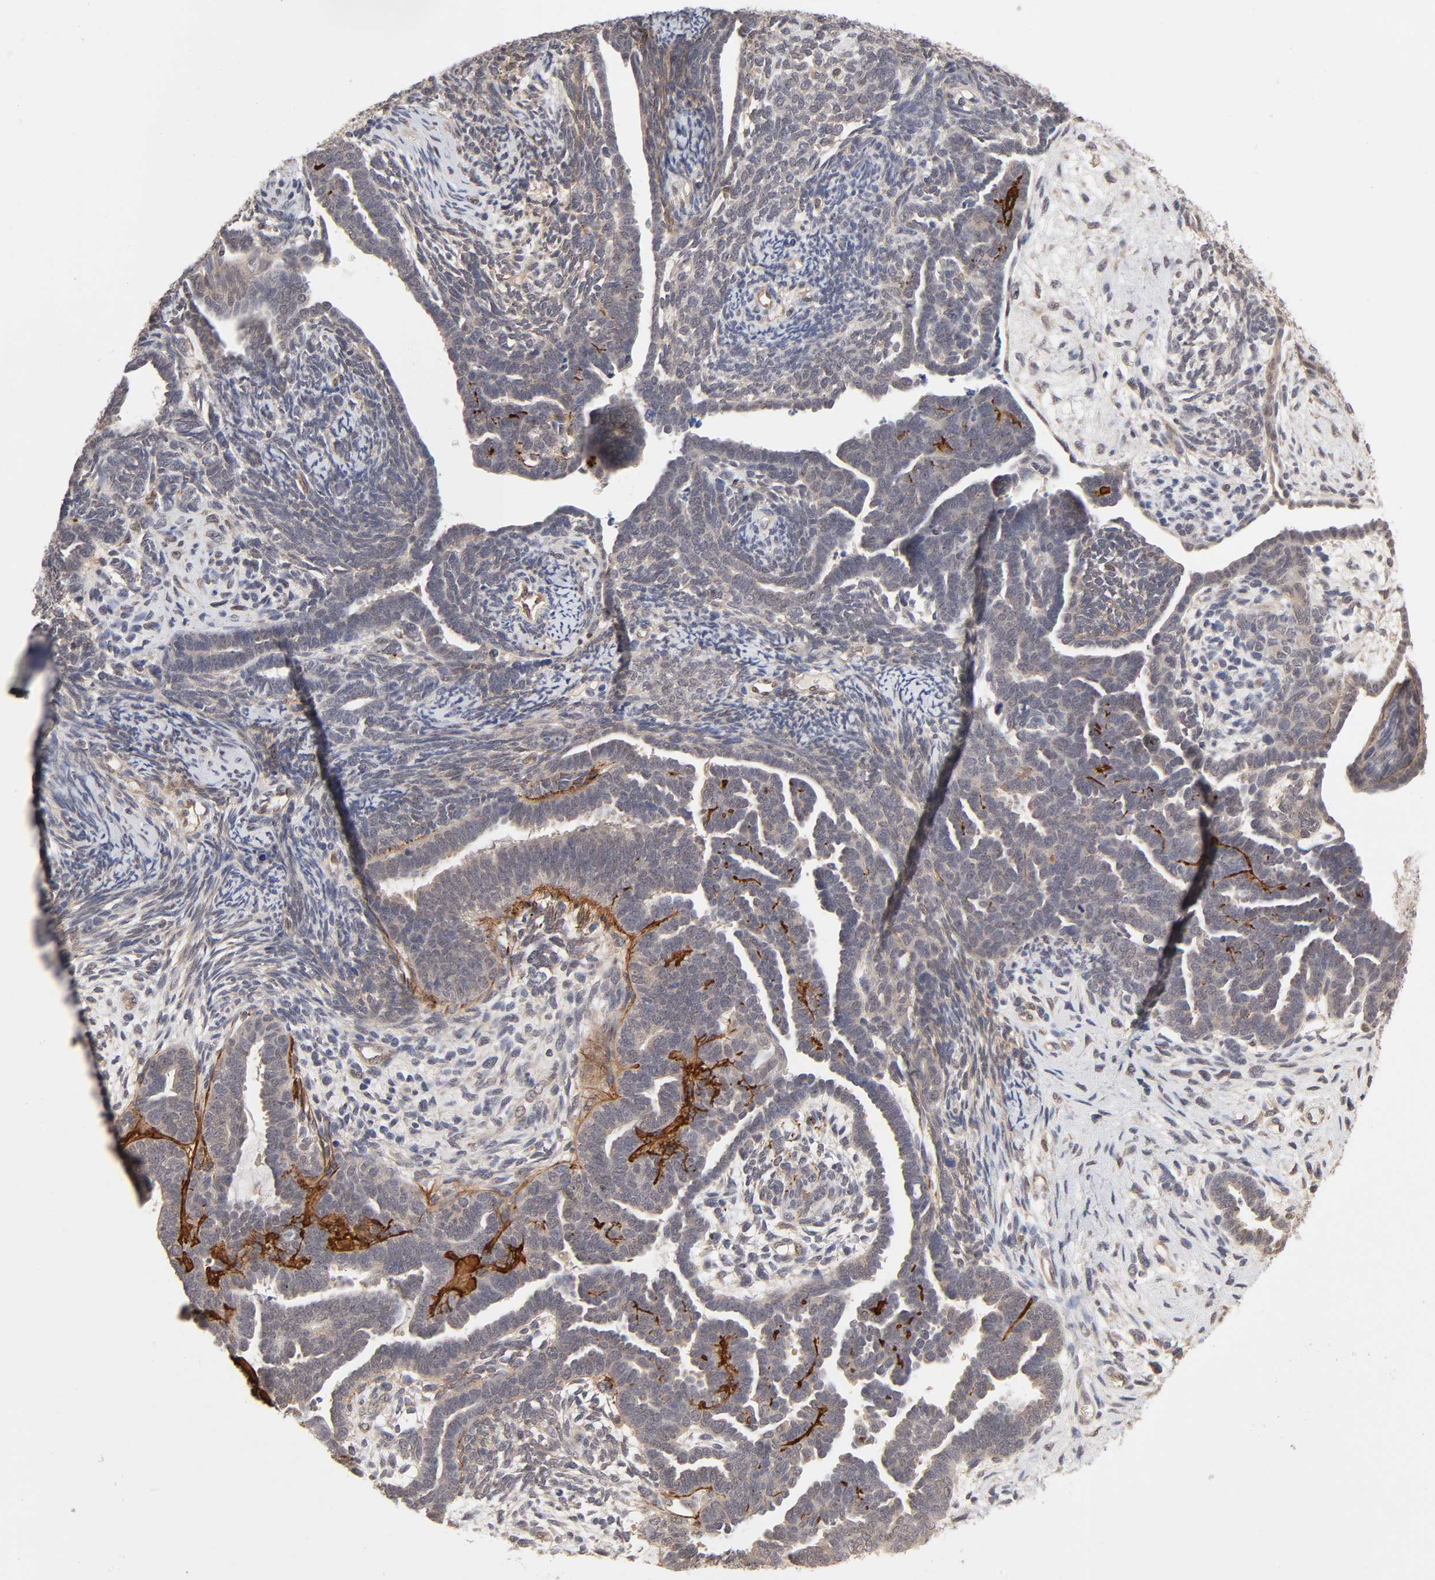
{"staining": {"intensity": "weak", "quantity": "25%-75%", "location": "cytoplasmic/membranous"}, "tissue": "endometrial cancer", "cell_type": "Tumor cells", "image_type": "cancer", "snomed": [{"axis": "morphology", "description": "Neoplasm, malignant, NOS"}, {"axis": "topography", "description": "Endometrium"}], "caption": "There is low levels of weak cytoplasmic/membranous expression in tumor cells of endometrial neoplasm (malignant), as demonstrated by immunohistochemical staining (brown color).", "gene": "MAPK1", "patient": {"sex": "female", "age": 74}}